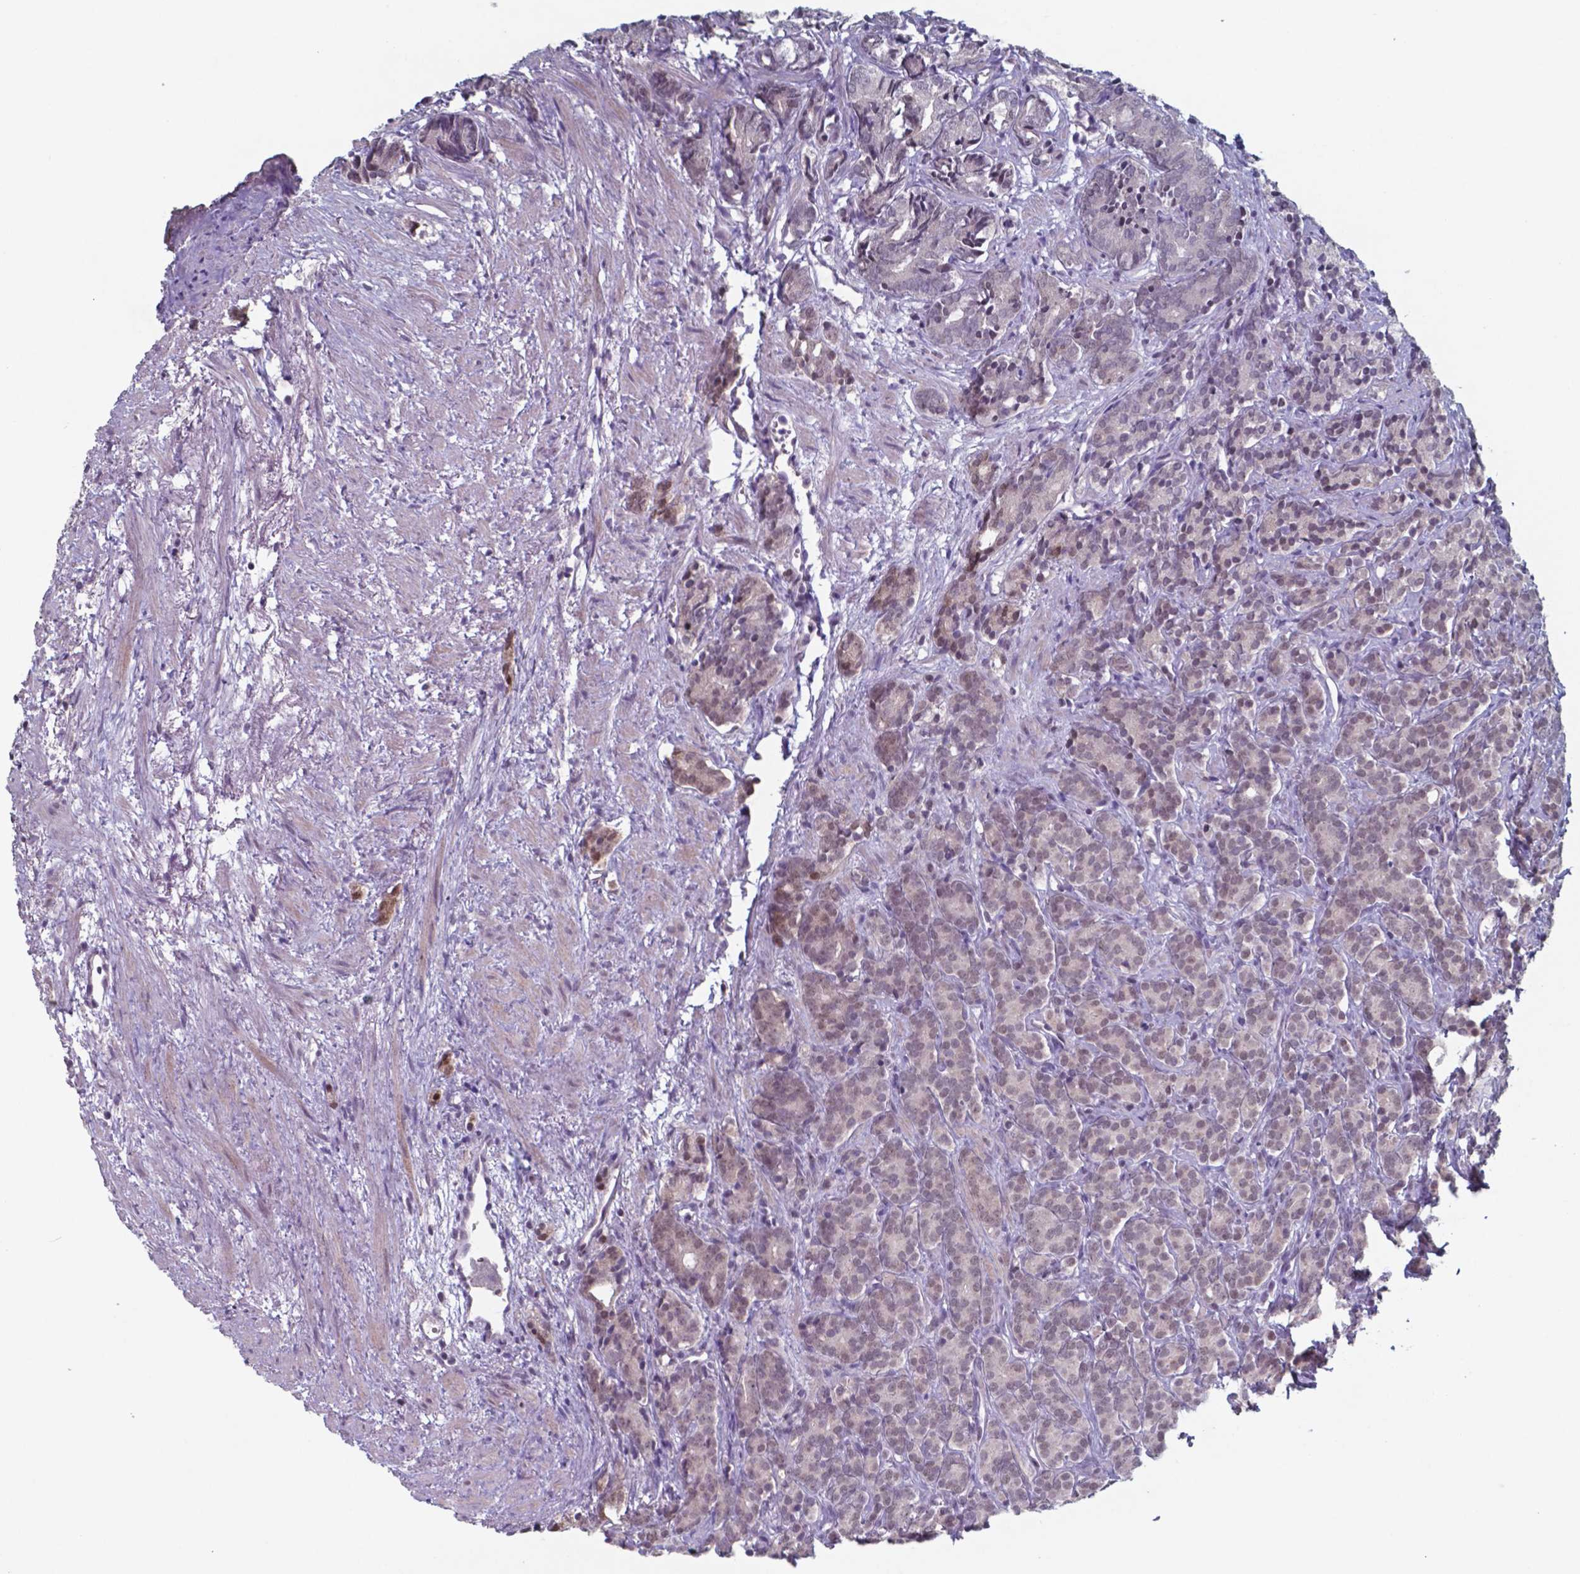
{"staining": {"intensity": "weak", "quantity": "25%-75%", "location": "nuclear"}, "tissue": "prostate cancer", "cell_type": "Tumor cells", "image_type": "cancer", "snomed": [{"axis": "morphology", "description": "Adenocarcinoma, High grade"}, {"axis": "topography", "description": "Prostate"}], "caption": "Prostate cancer stained with a brown dye demonstrates weak nuclear positive expression in about 25%-75% of tumor cells.", "gene": "TDP2", "patient": {"sex": "male", "age": 84}}